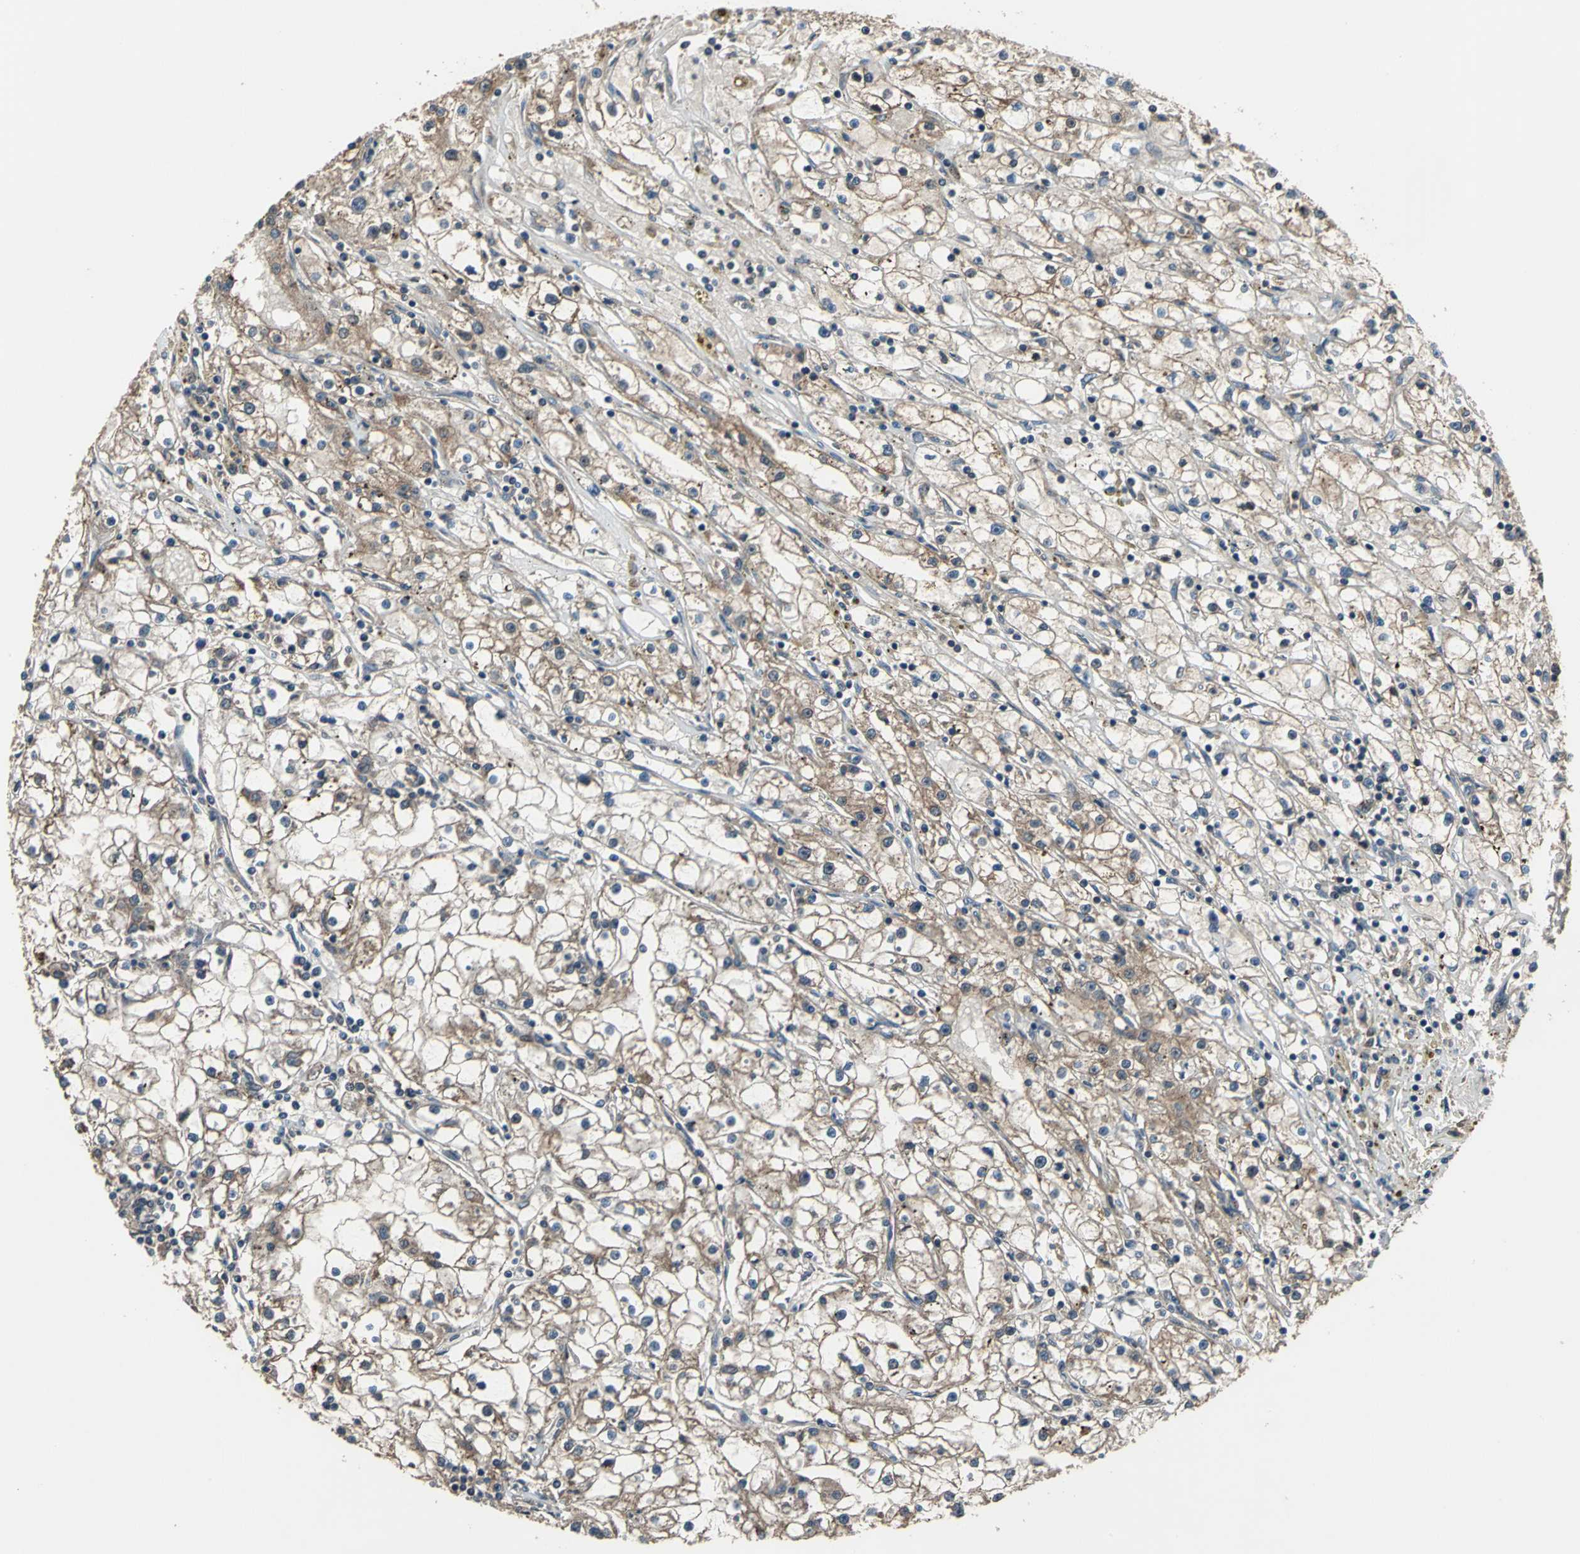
{"staining": {"intensity": "moderate", "quantity": "25%-75%", "location": "cytoplasmic/membranous"}, "tissue": "renal cancer", "cell_type": "Tumor cells", "image_type": "cancer", "snomed": [{"axis": "morphology", "description": "Adenocarcinoma, NOS"}, {"axis": "topography", "description": "Kidney"}], "caption": "Immunohistochemical staining of renal cancer displays medium levels of moderate cytoplasmic/membranous protein positivity in about 25%-75% of tumor cells.", "gene": "ZNF608", "patient": {"sex": "male", "age": 56}}